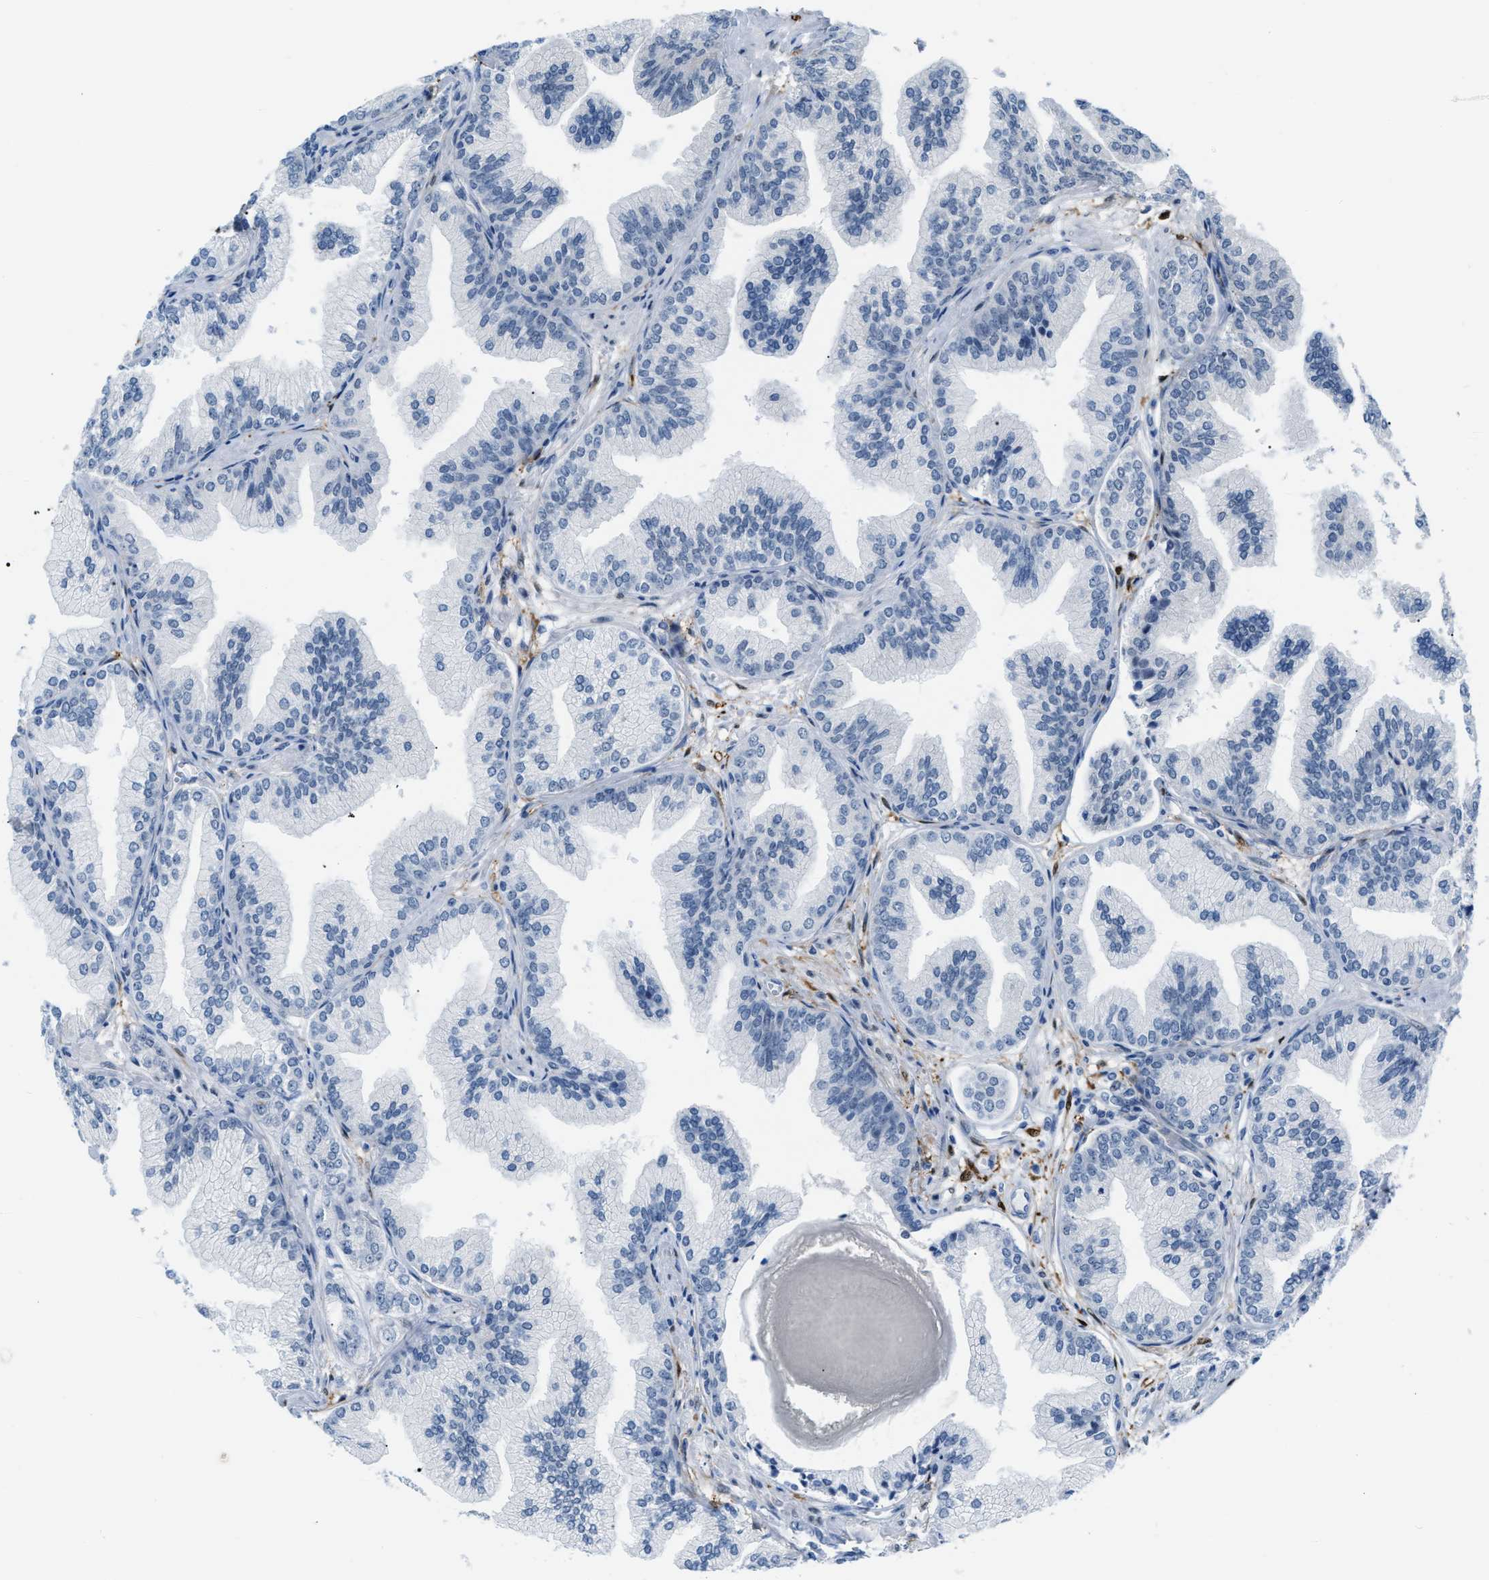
{"staining": {"intensity": "negative", "quantity": "none", "location": "none"}, "tissue": "prostate cancer", "cell_type": "Tumor cells", "image_type": "cancer", "snomed": [{"axis": "morphology", "description": "Adenocarcinoma, Low grade"}, {"axis": "topography", "description": "Prostate"}], "caption": "Prostate cancer was stained to show a protein in brown. There is no significant positivity in tumor cells.", "gene": "PHRF1", "patient": {"sex": "male", "age": 52}}